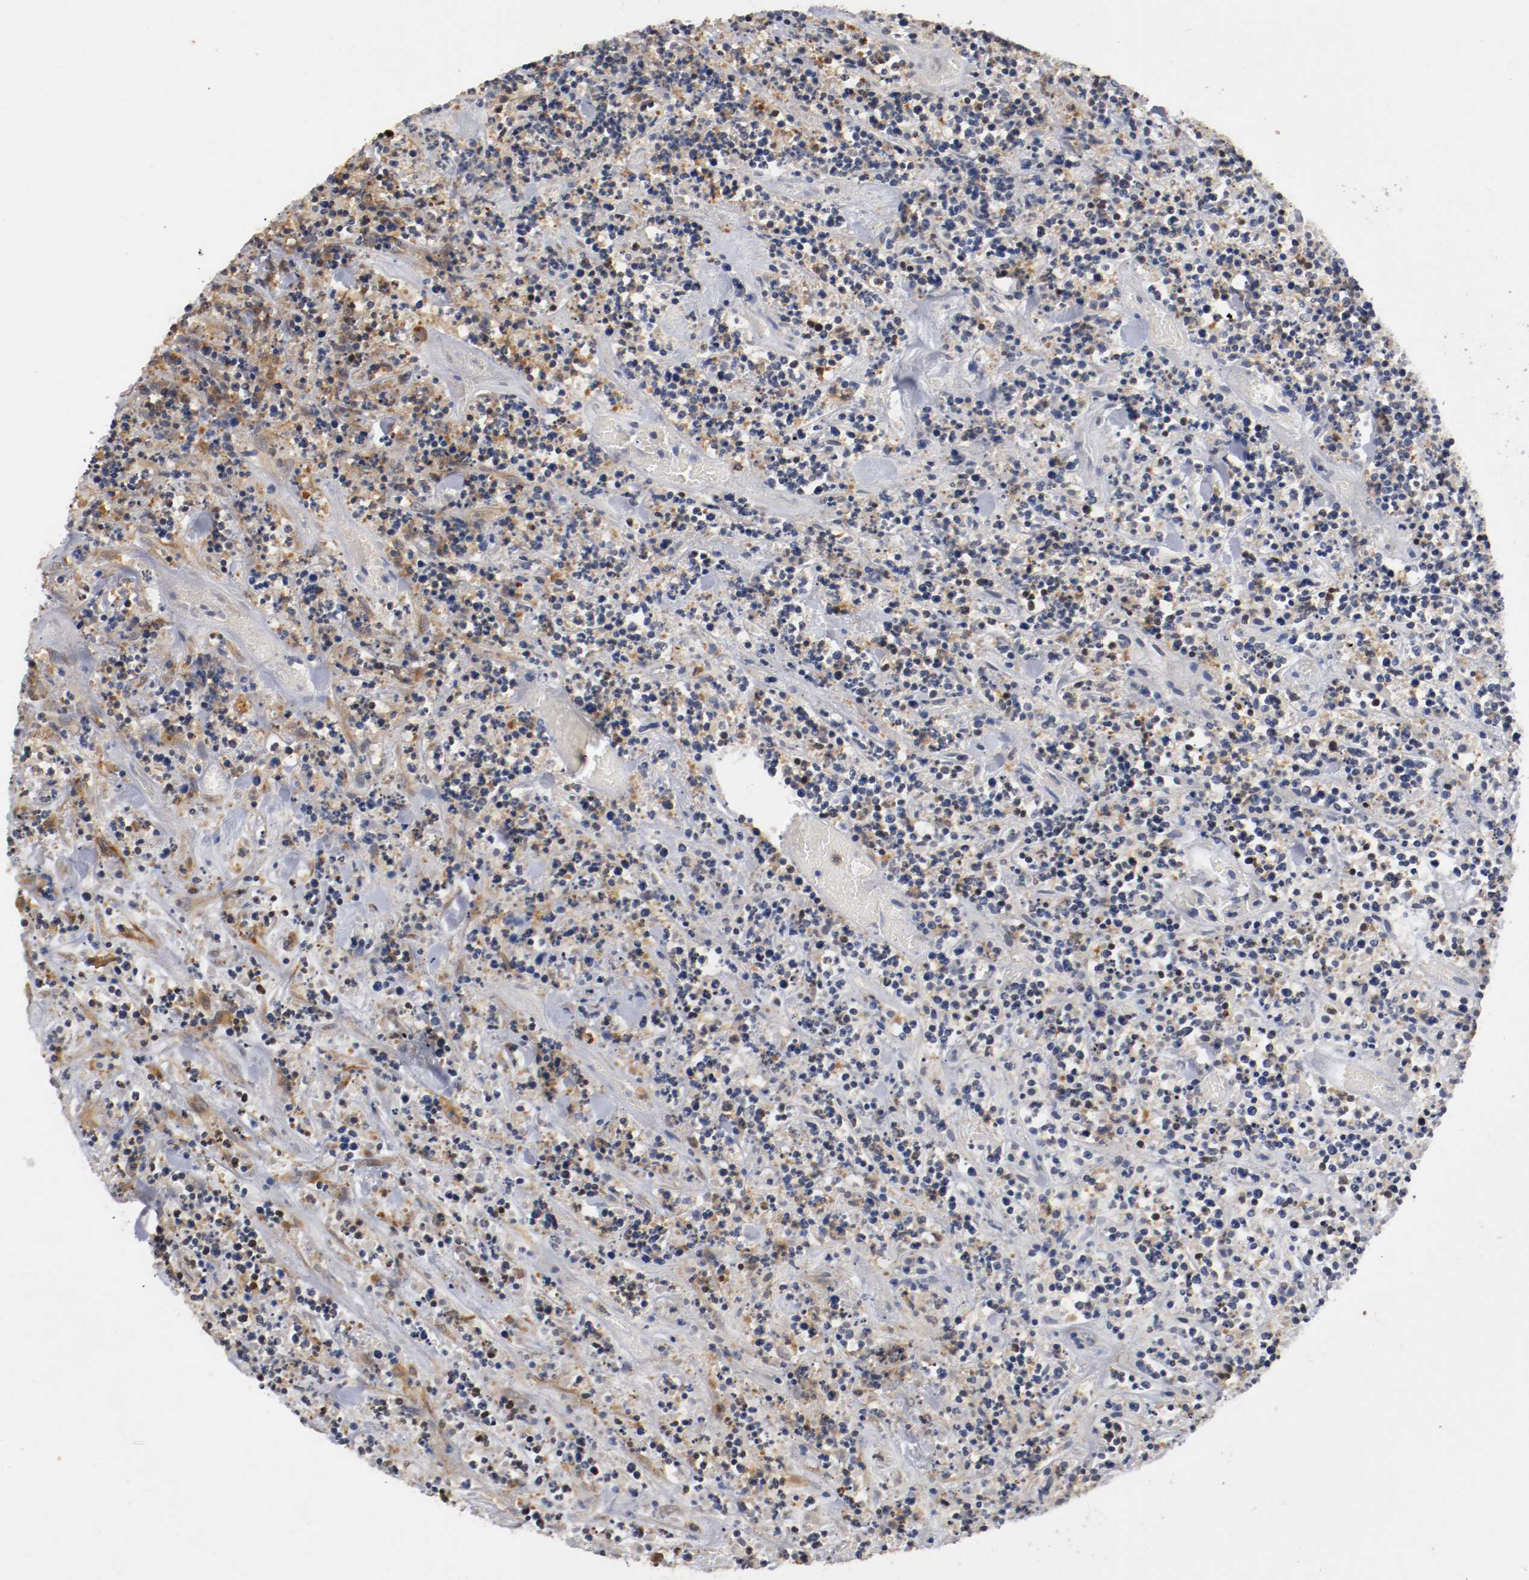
{"staining": {"intensity": "weak", "quantity": "<25%", "location": "cytoplasmic/membranous"}, "tissue": "lymphoma", "cell_type": "Tumor cells", "image_type": "cancer", "snomed": [{"axis": "morphology", "description": "Malignant lymphoma, non-Hodgkin's type, High grade"}, {"axis": "topography", "description": "Soft tissue"}], "caption": "A histopathology image of high-grade malignant lymphoma, non-Hodgkin's type stained for a protein exhibits no brown staining in tumor cells.", "gene": "RBM23", "patient": {"sex": "male", "age": 18}}